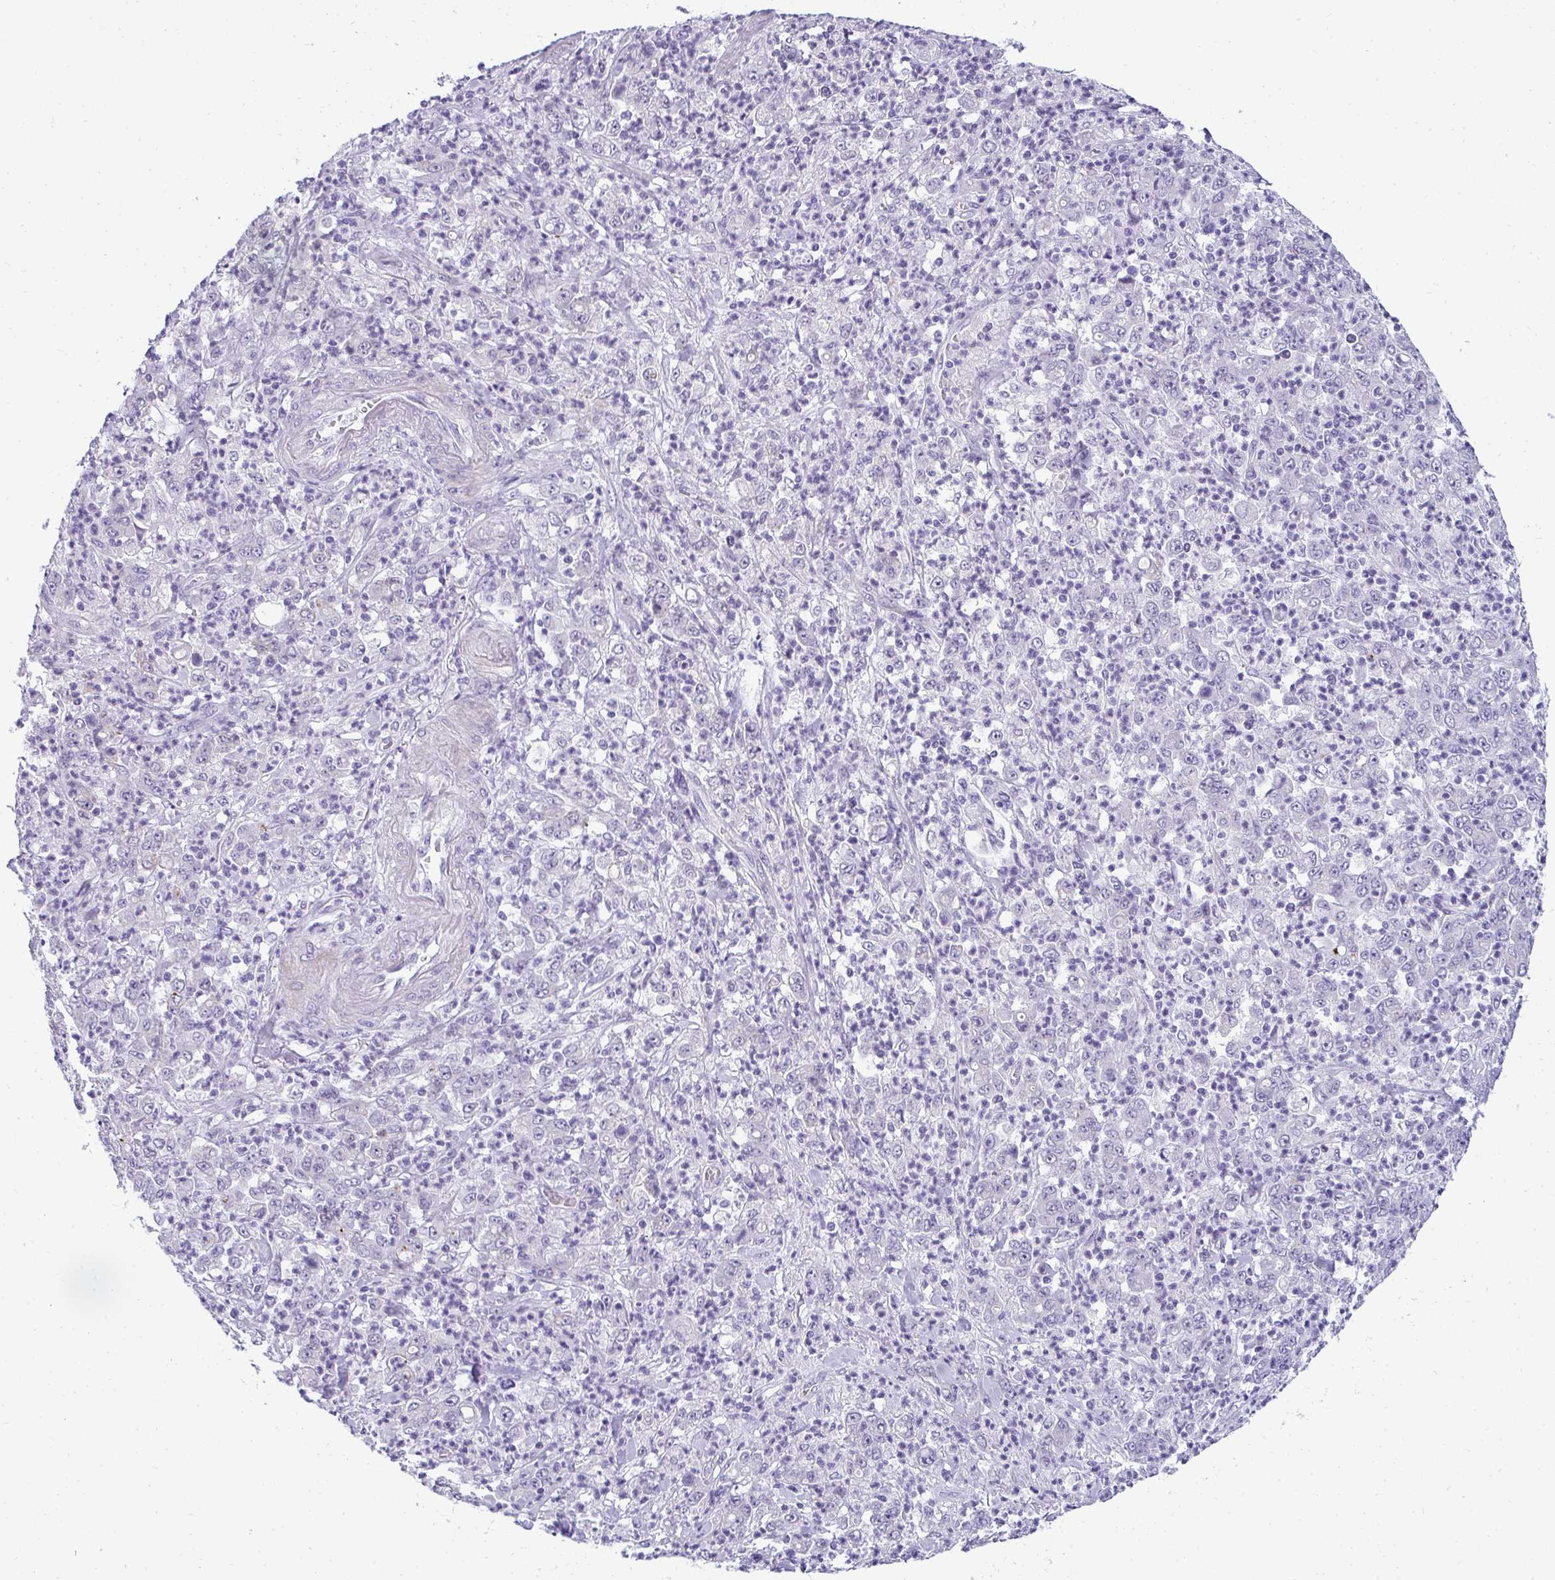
{"staining": {"intensity": "negative", "quantity": "none", "location": "none"}, "tissue": "stomach cancer", "cell_type": "Tumor cells", "image_type": "cancer", "snomed": [{"axis": "morphology", "description": "Adenocarcinoma, NOS"}, {"axis": "topography", "description": "Stomach, lower"}], "caption": "The photomicrograph reveals no significant staining in tumor cells of stomach cancer. (Stains: DAB IHC with hematoxylin counter stain, Microscopy: brightfield microscopy at high magnification).", "gene": "AK5", "patient": {"sex": "female", "age": 71}}